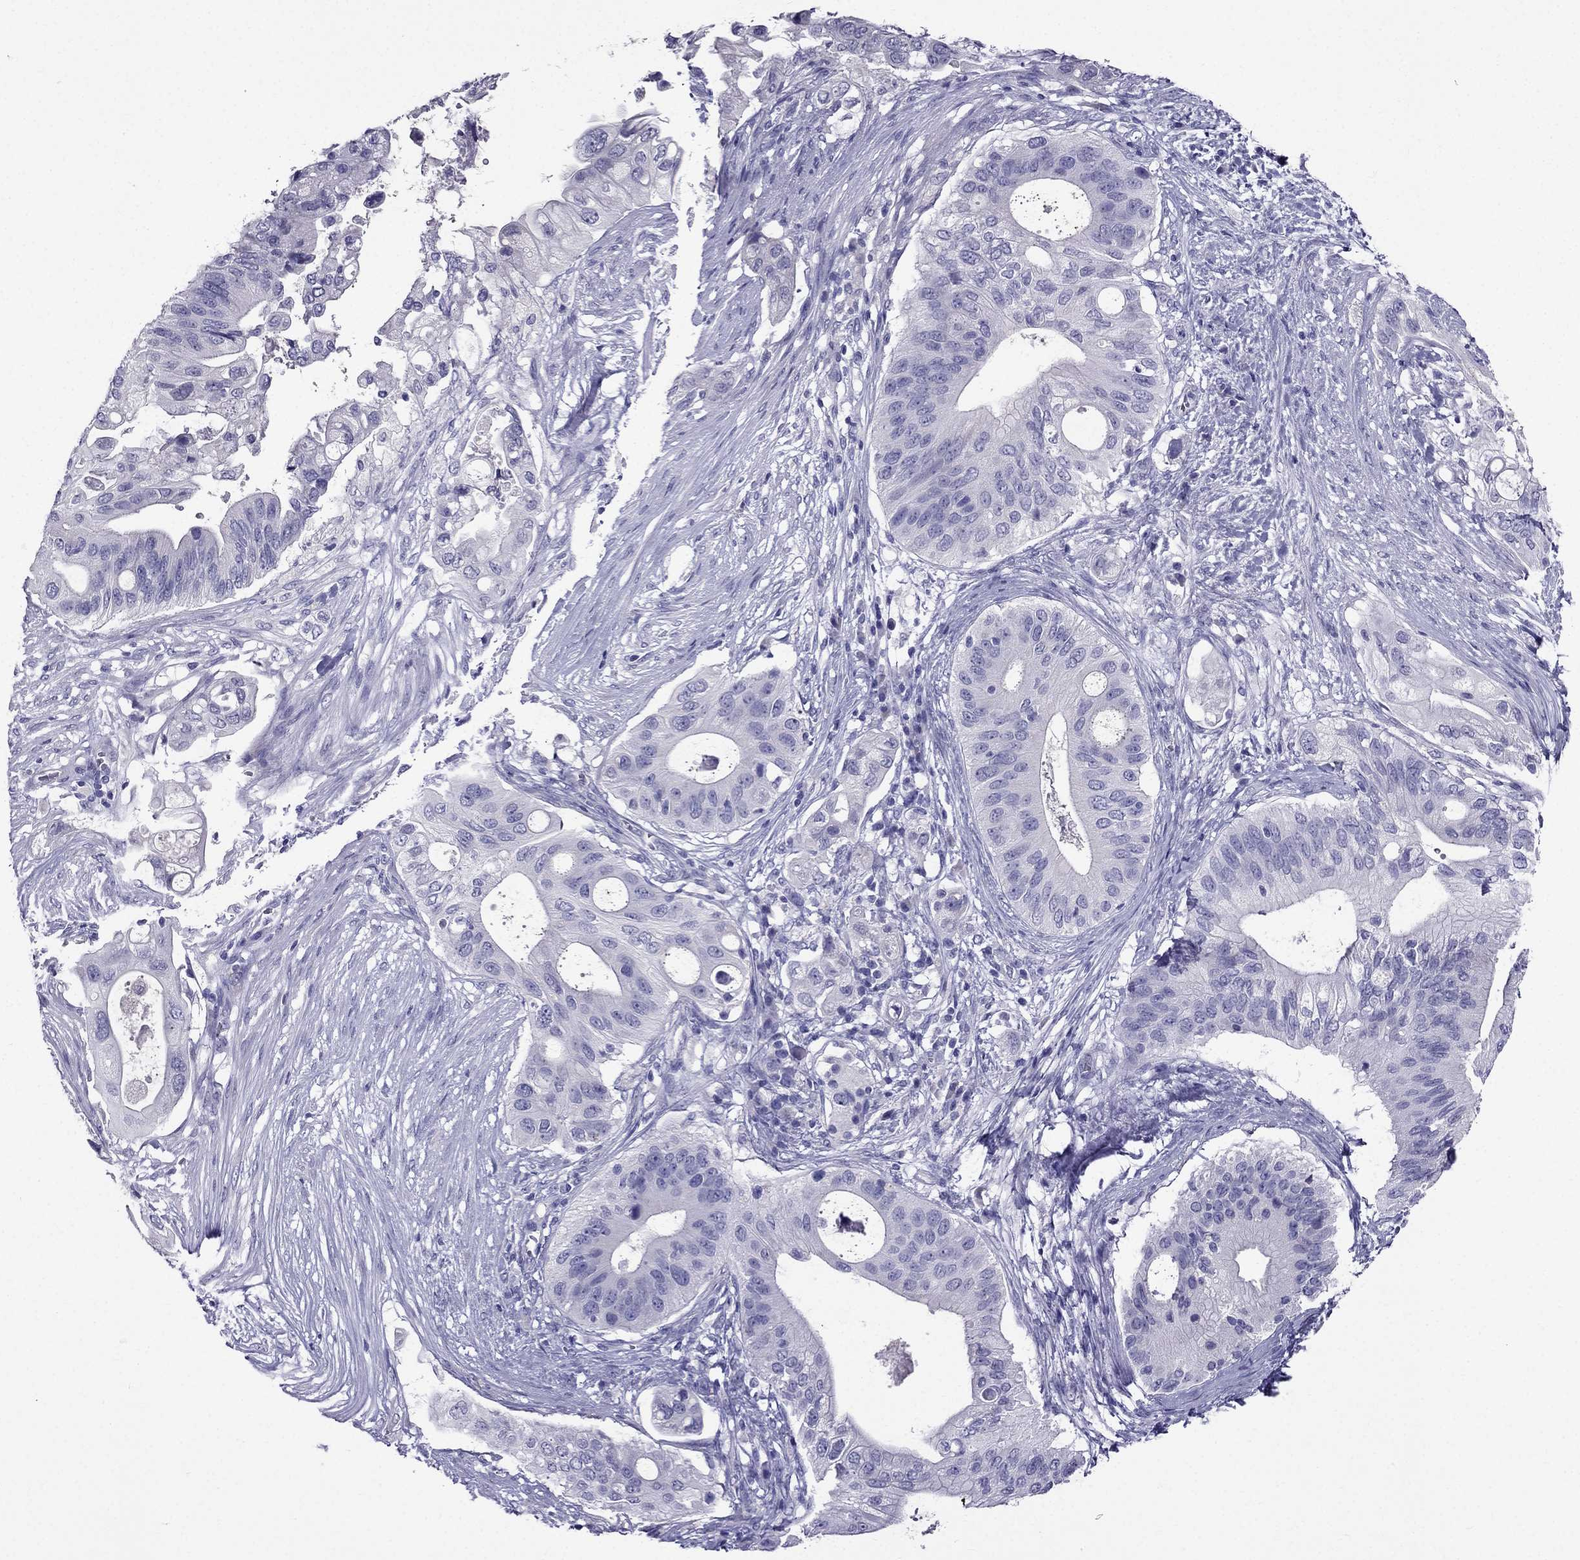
{"staining": {"intensity": "negative", "quantity": "none", "location": "none"}, "tissue": "pancreatic cancer", "cell_type": "Tumor cells", "image_type": "cancer", "snomed": [{"axis": "morphology", "description": "Adenocarcinoma, NOS"}, {"axis": "topography", "description": "Pancreas"}], "caption": "Tumor cells show no significant expression in pancreatic cancer (adenocarcinoma). Nuclei are stained in blue.", "gene": "ZNF541", "patient": {"sex": "female", "age": 72}}